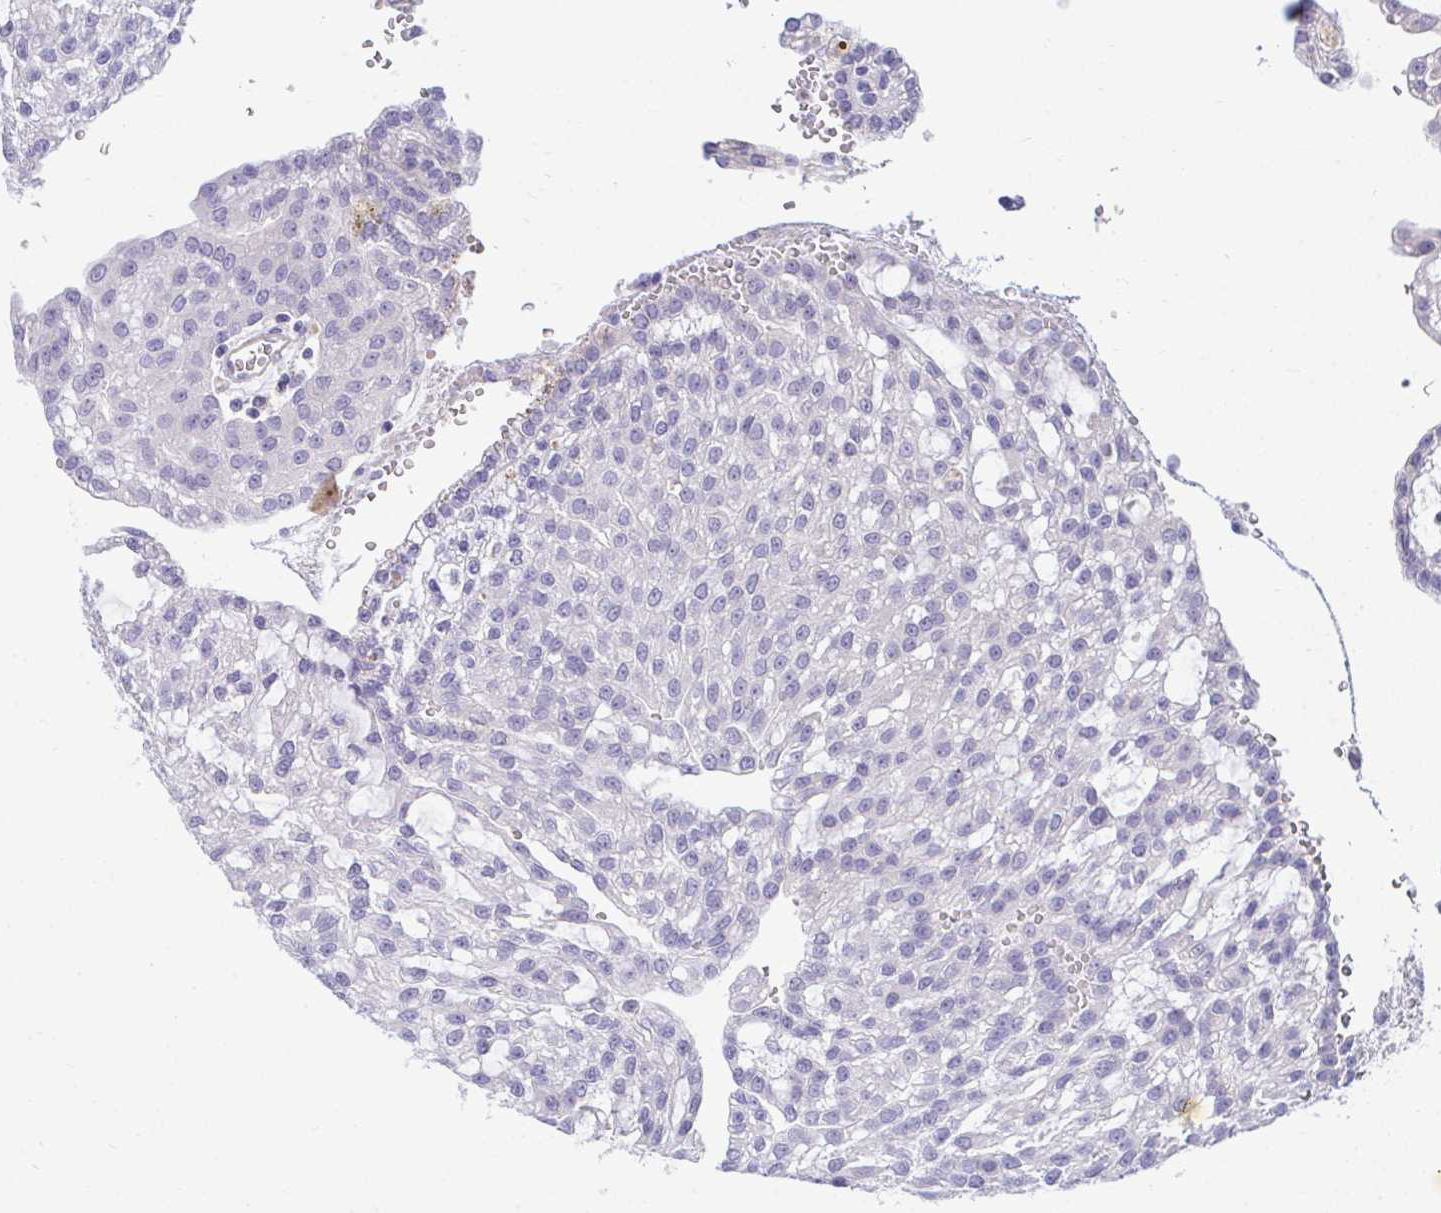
{"staining": {"intensity": "negative", "quantity": "none", "location": "none"}, "tissue": "renal cancer", "cell_type": "Tumor cells", "image_type": "cancer", "snomed": [{"axis": "morphology", "description": "Adenocarcinoma, NOS"}, {"axis": "topography", "description": "Kidney"}], "caption": "Immunohistochemical staining of human adenocarcinoma (renal) exhibits no significant expression in tumor cells.", "gene": "HMBOX1", "patient": {"sex": "male", "age": 63}}